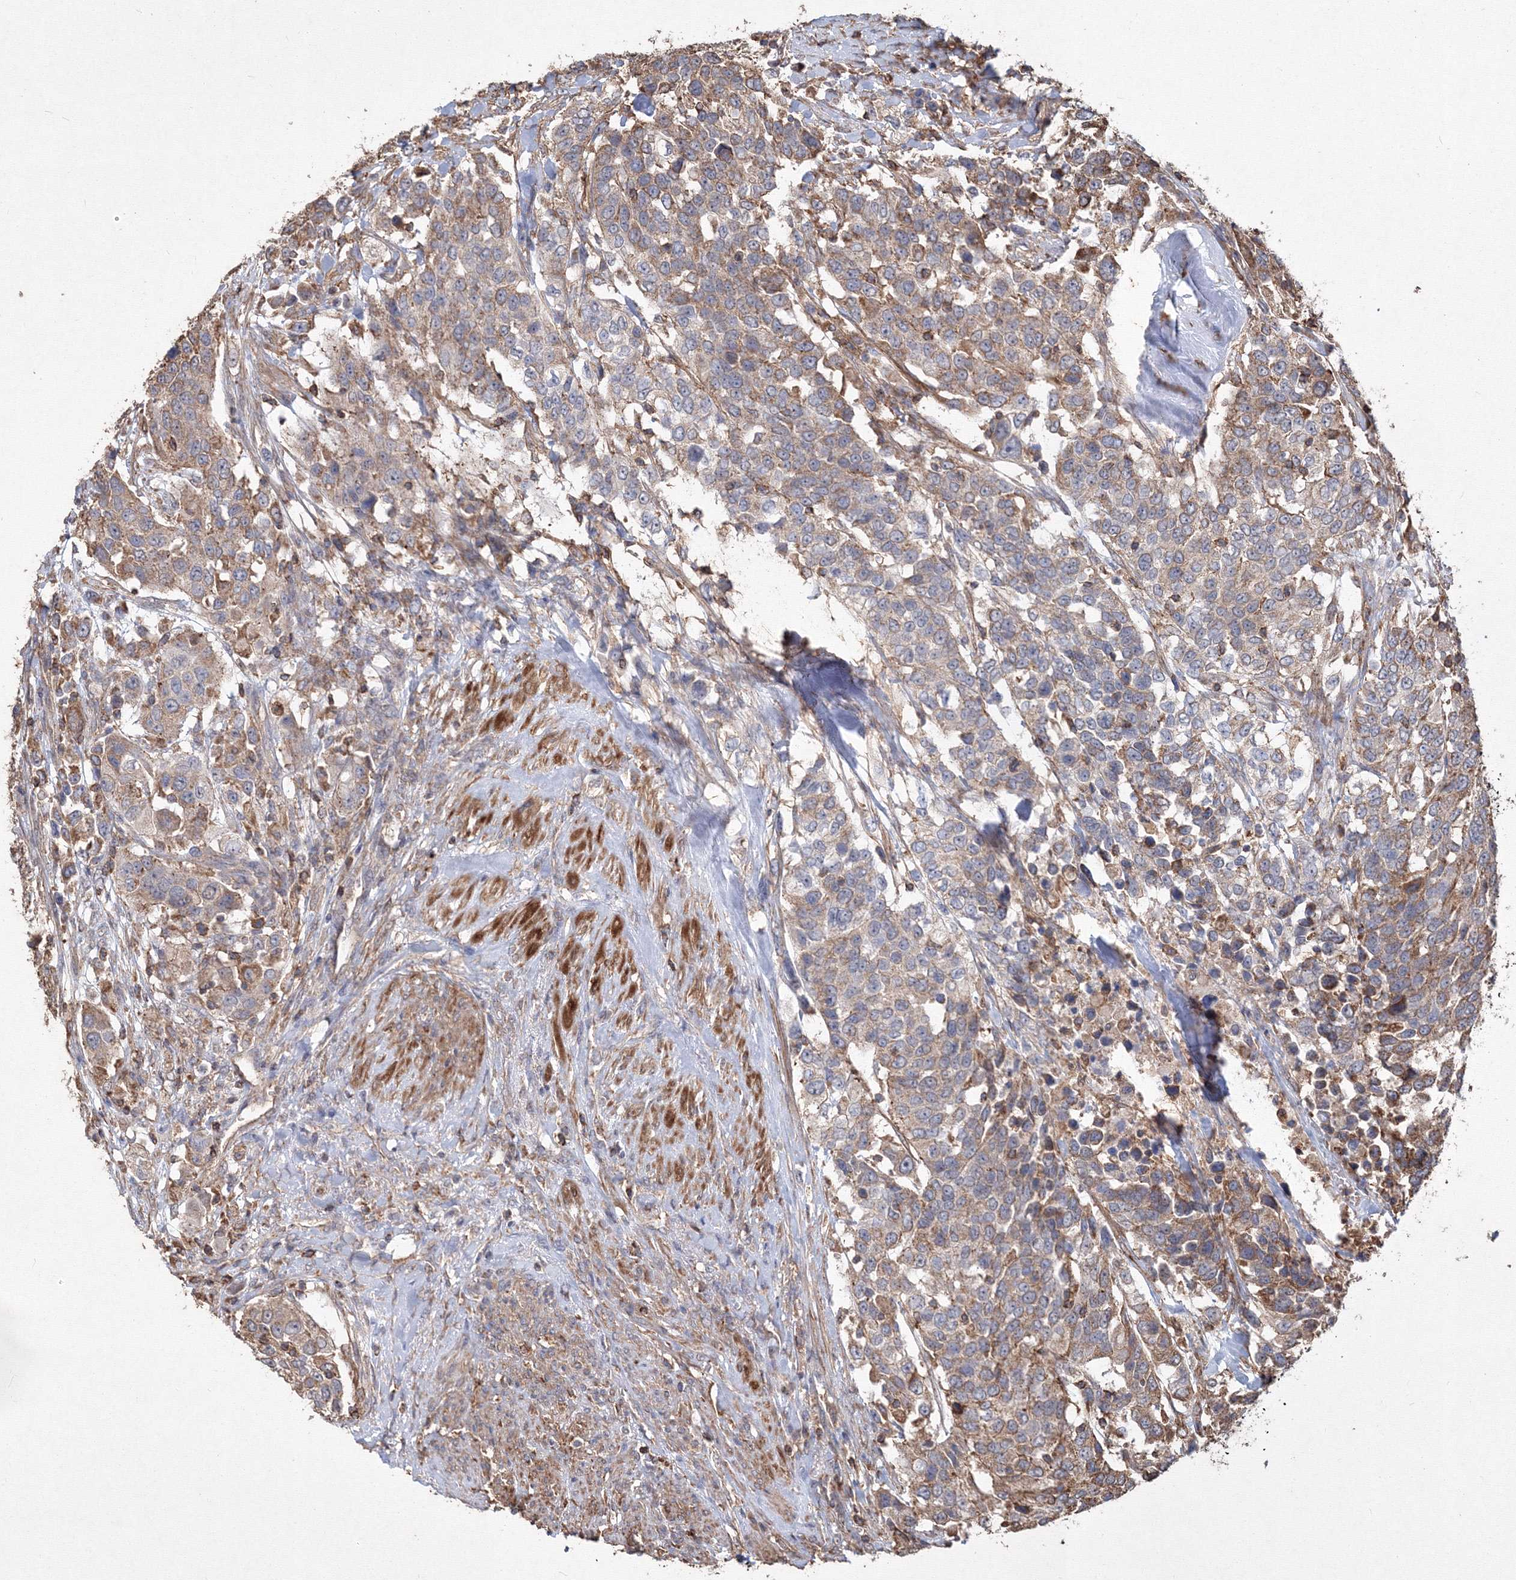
{"staining": {"intensity": "moderate", "quantity": "25%-75%", "location": "cytoplasmic/membranous"}, "tissue": "urothelial cancer", "cell_type": "Tumor cells", "image_type": "cancer", "snomed": [{"axis": "morphology", "description": "Urothelial carcinoma, High grade"}, {"axis": "topography", "description": "Urinary bladder"}], "caption": "A brown stain shows moderate cytoplasmic/membranous expression of a protein in human urothelial cancer tumor cells.", "gene": "TMEM139", "patient": {"sex": "female", "age": 80}}